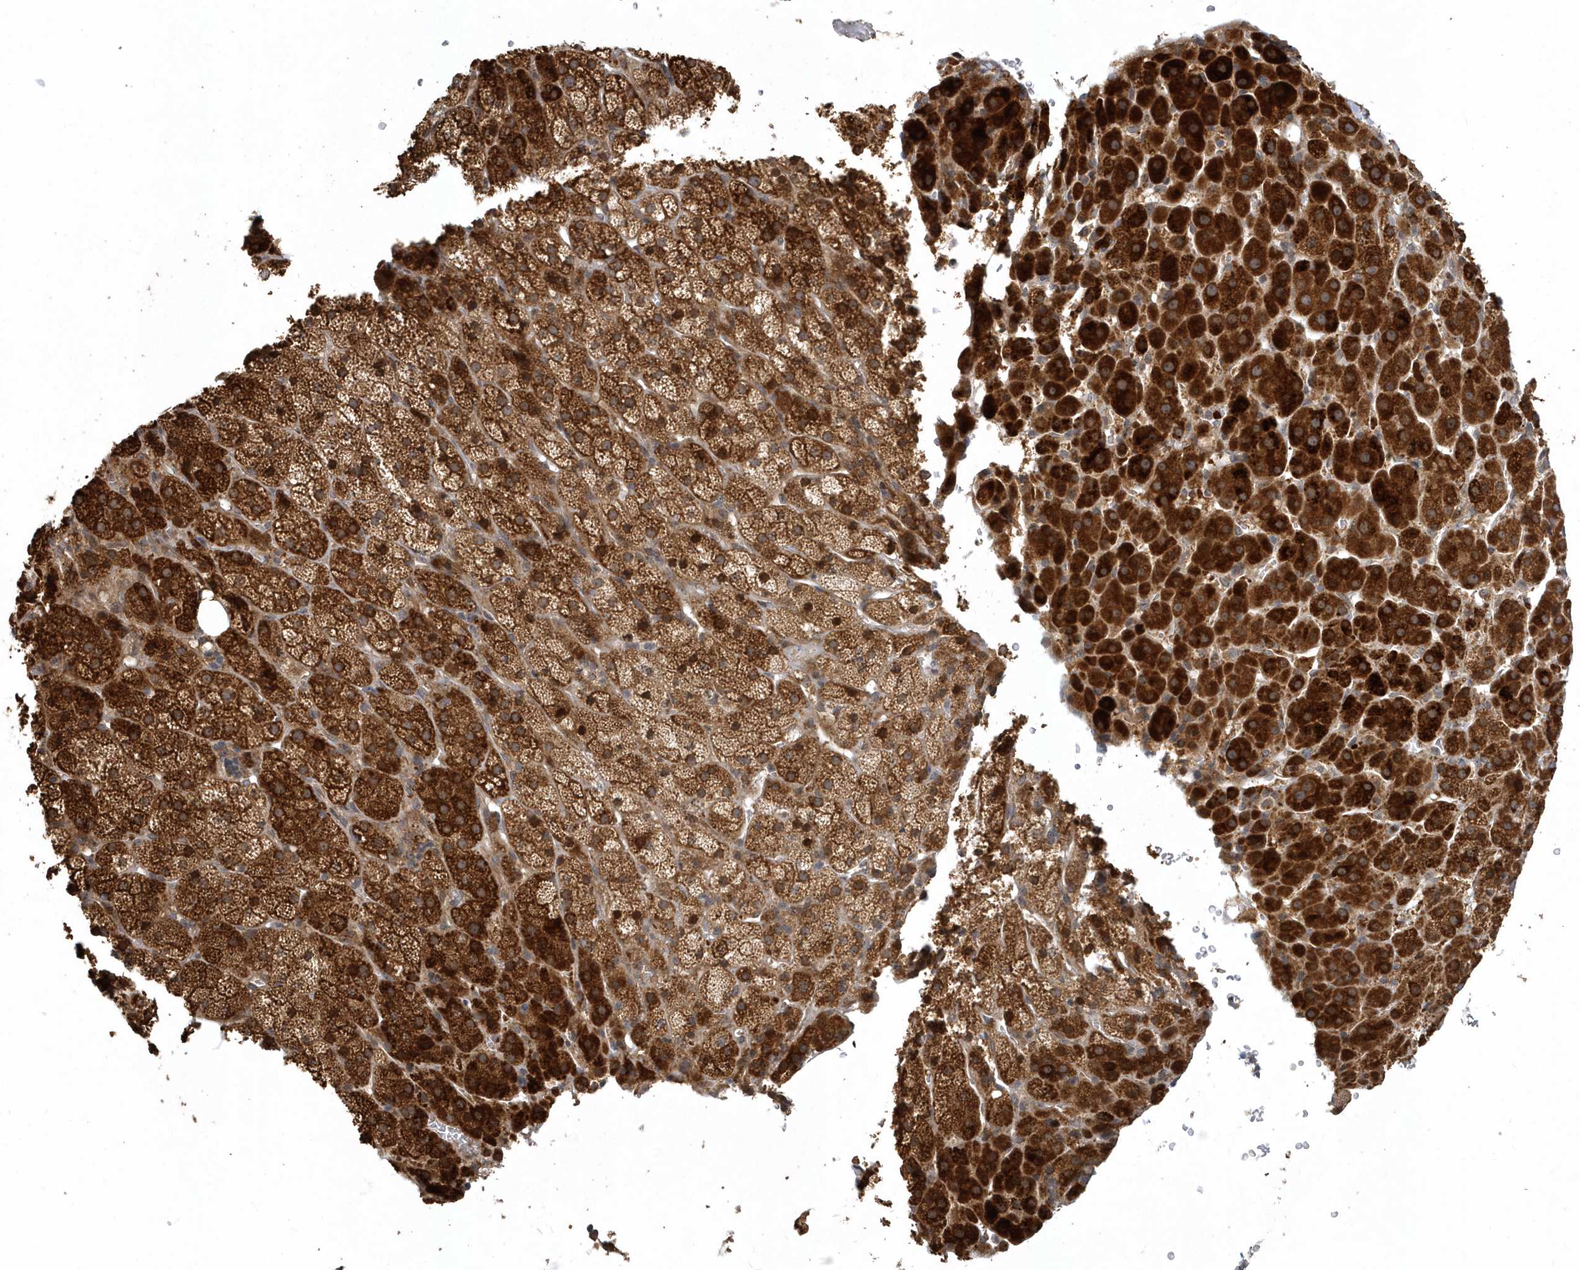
{"staining": {"intensity": "strong", "quantity": "25%-75%", "location": "cytoplasmic/membranous"}, "tissue": "adrenal gland", "cell_type": "Glandular cells", "image_type": "normal", "snomed": [{"axis": "morphology", "description": "Normal tissue, NOS"}, {"axis": "topography", "description": "Adrenal gland"}], "caption": "Strong cytoplasmic/membranous protein expression is identified in approximately 25%-75% of glandular cells in adrenal gland.", "gene": "TRAIP", "patient": {"sex": "female", "age": 57}}